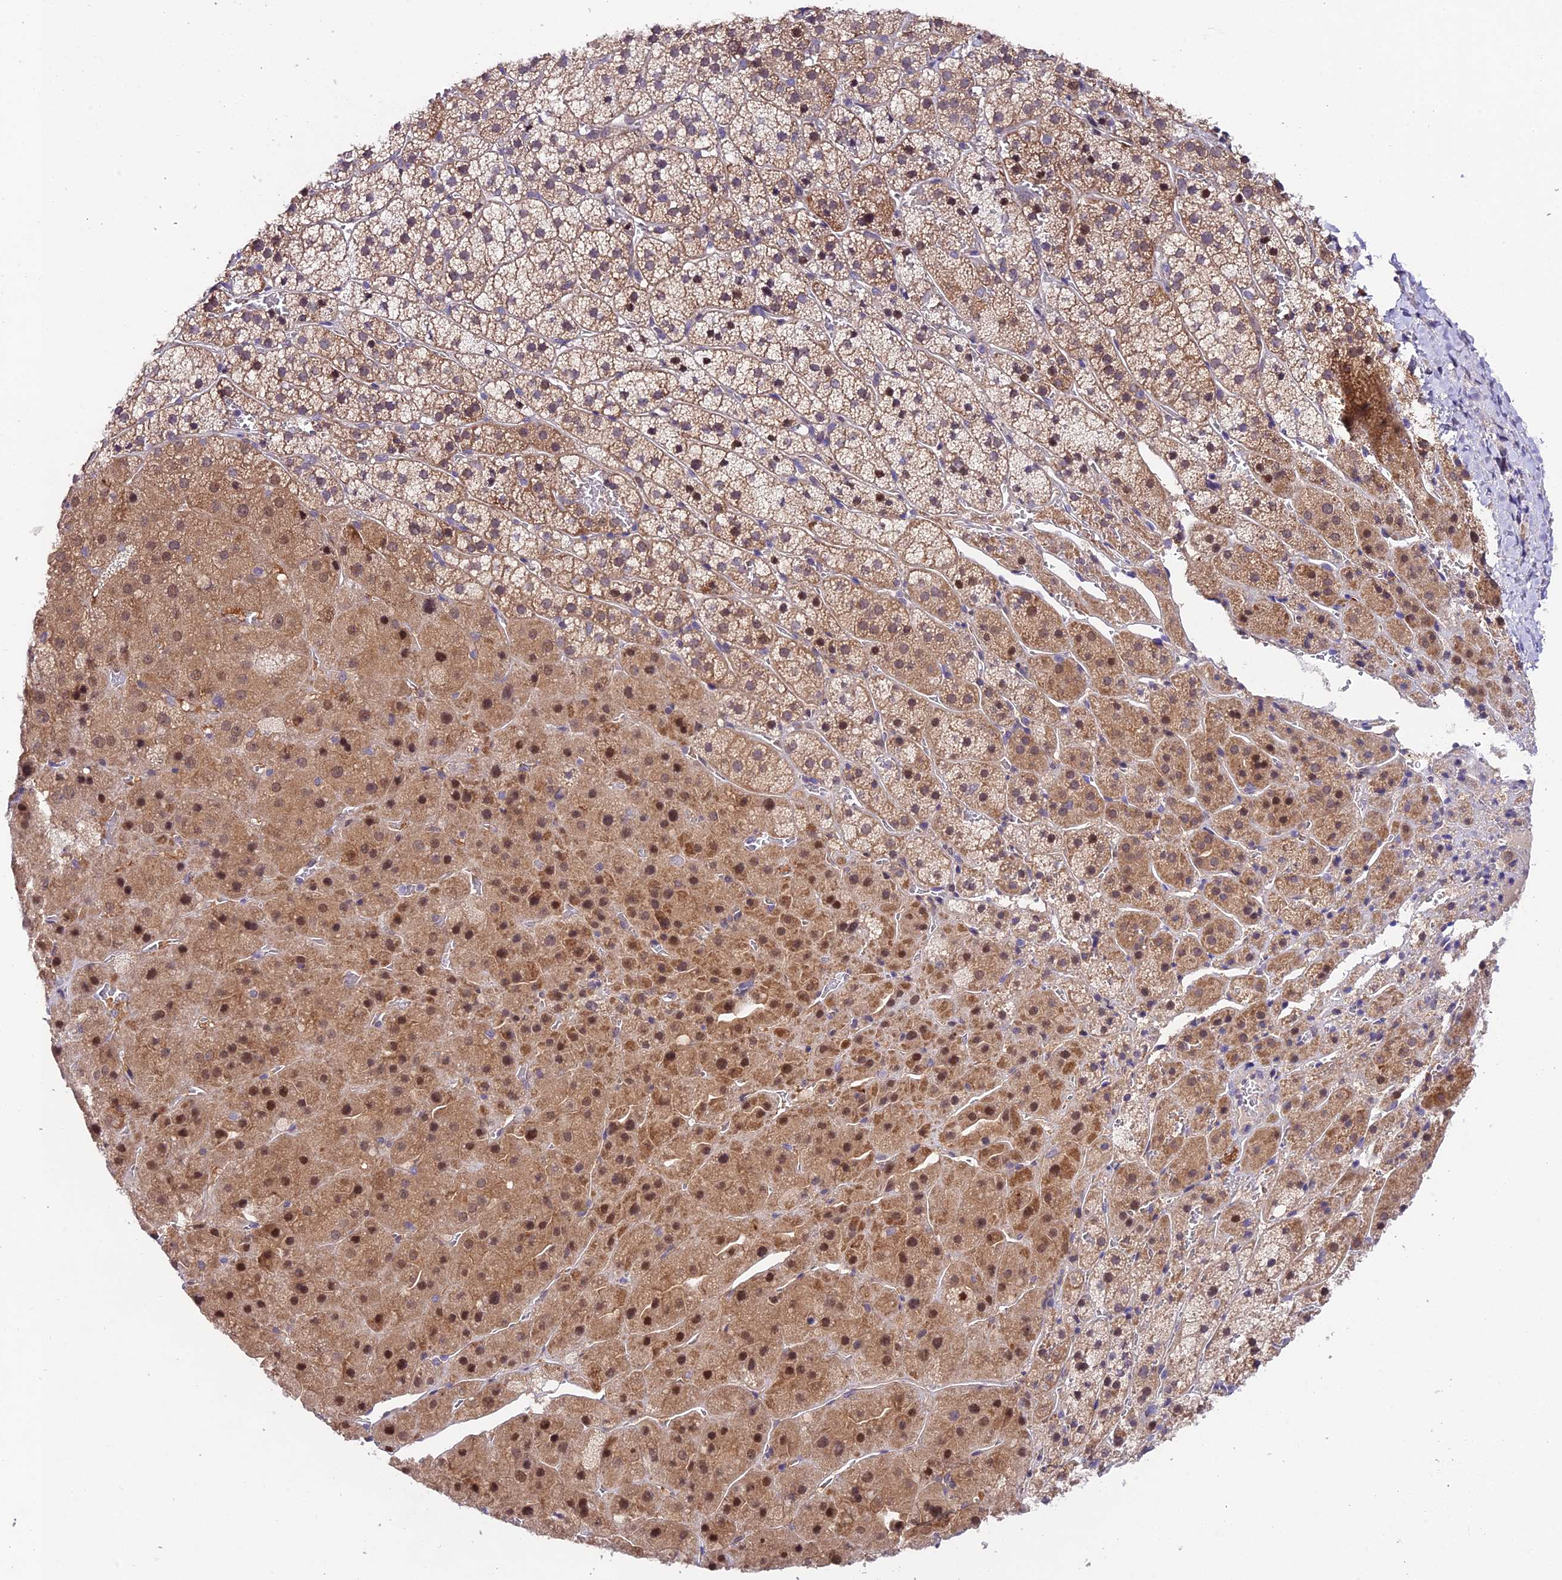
{"staining": {"intensity": "moderate", "quantity": "25%-75%", "location": "cytoplasmic/membranous,nuclear"}, "tissue": "adrenal gland", "cell_type": "Glandular cells", "image_type": "normal", "snomed": [{"axis": "morphology", "description": "Normal tissue, NOS"}, {"axis": "topography", "description": "Adrenal gland"}], "caption": "Glandular cells show medium levels of moderate cytoplasmic/membranous,nuclear expression in about 25%-75% of cells in normal human adrenal gland. The staining was performed using DAB (3,3'-diaminobenzidine), with brown indicating positive protein expression. Nuclei are stained blue with hematoxylin.", "gene": "TRIM40", "patient": {"sex": "female", "age": 44}}